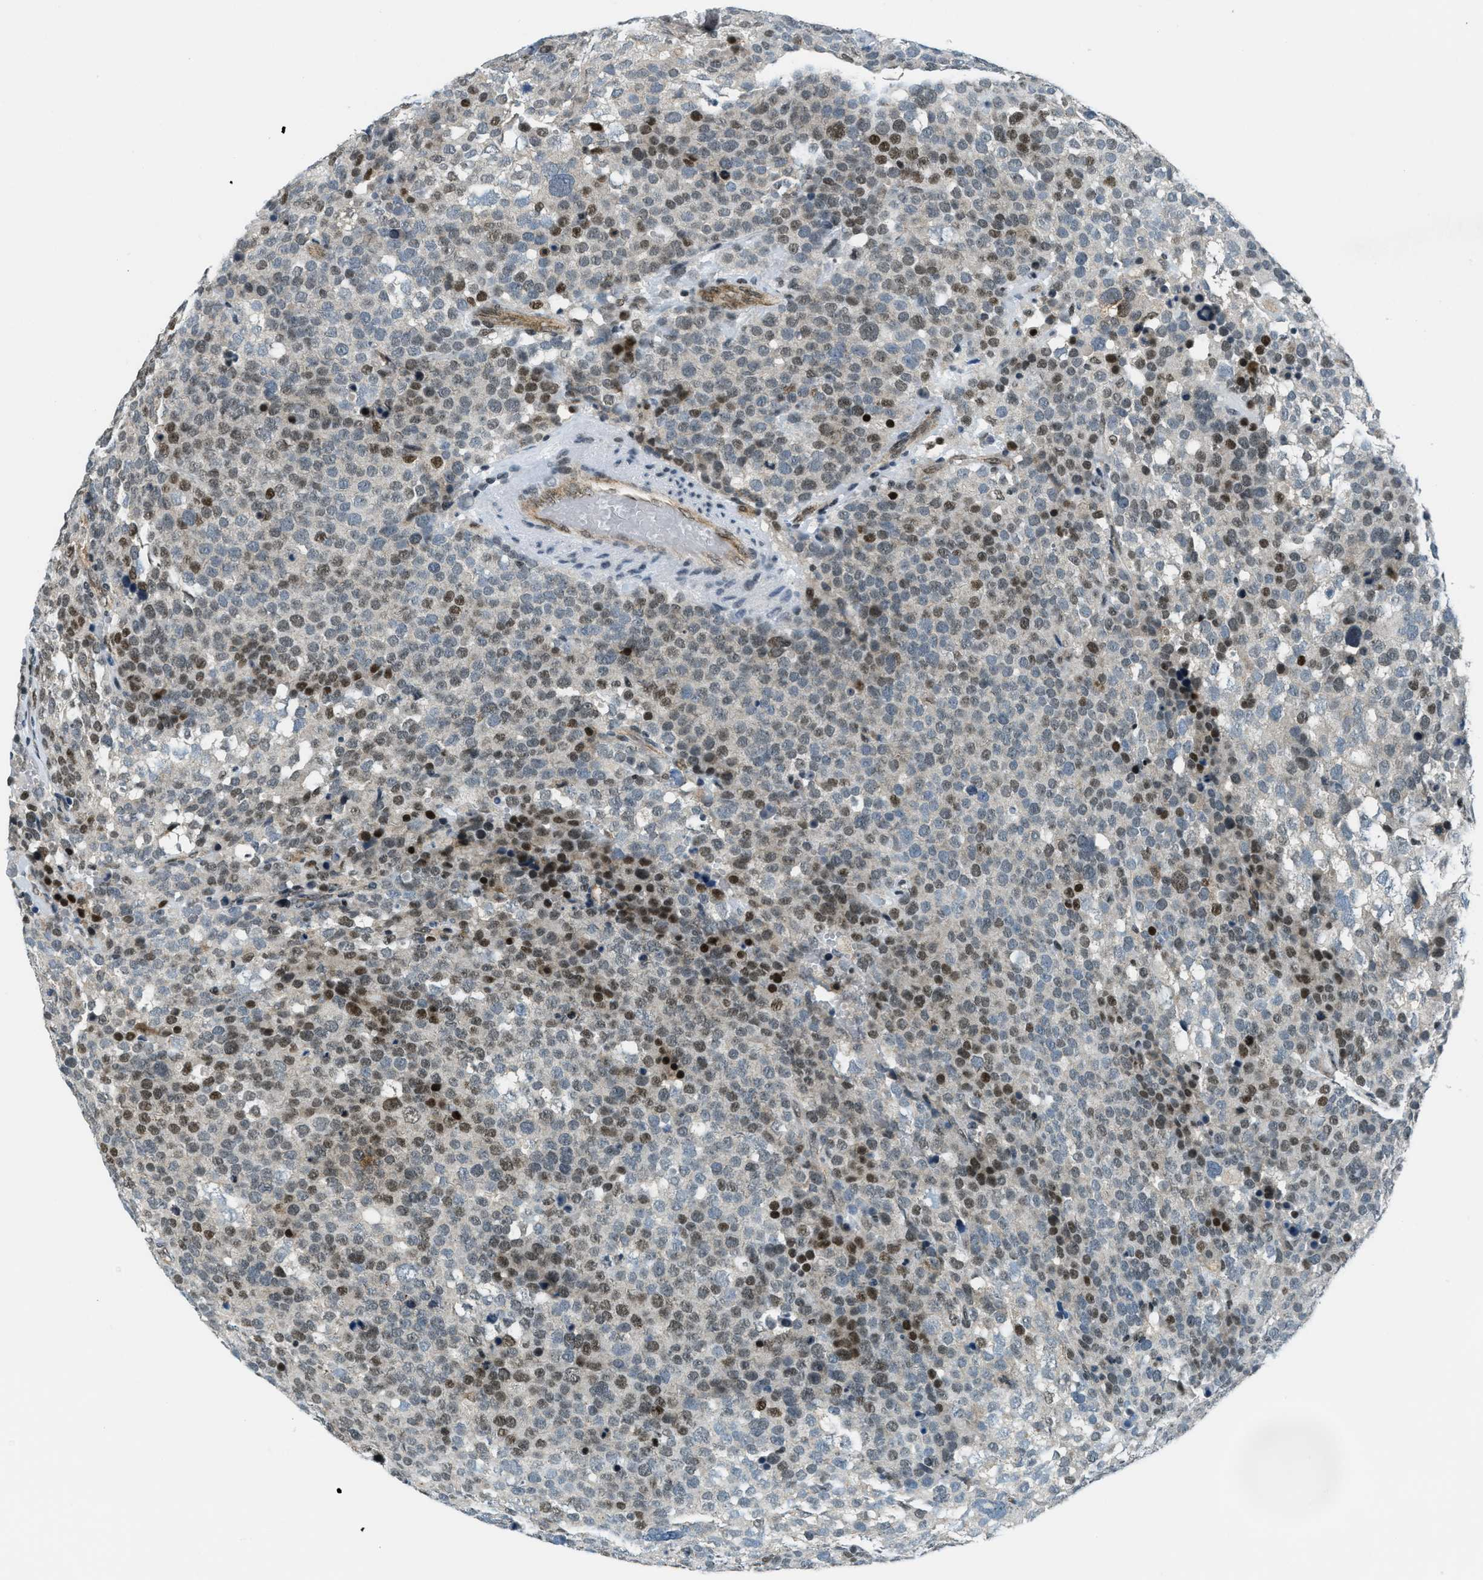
{"staining": {"intensity": "strong", "quantity": "<25%", "location": "nuclear"}, "tissue": "testis cancer", "cell_type": "Tumor cells", "image_type": "cancer", "snomed": [{"axis": "morphology", "description": "Seminoma, NOS"}, {"axis": "topography", "description": "Testis"}], "caption": "Immunohistochemistry of human testis cancer demonstrates medium levels of strong nuclear positivity in about <25% of tumor cells.", "gene": "KLF6", "patient": {"sex": "male", "age": 71}}